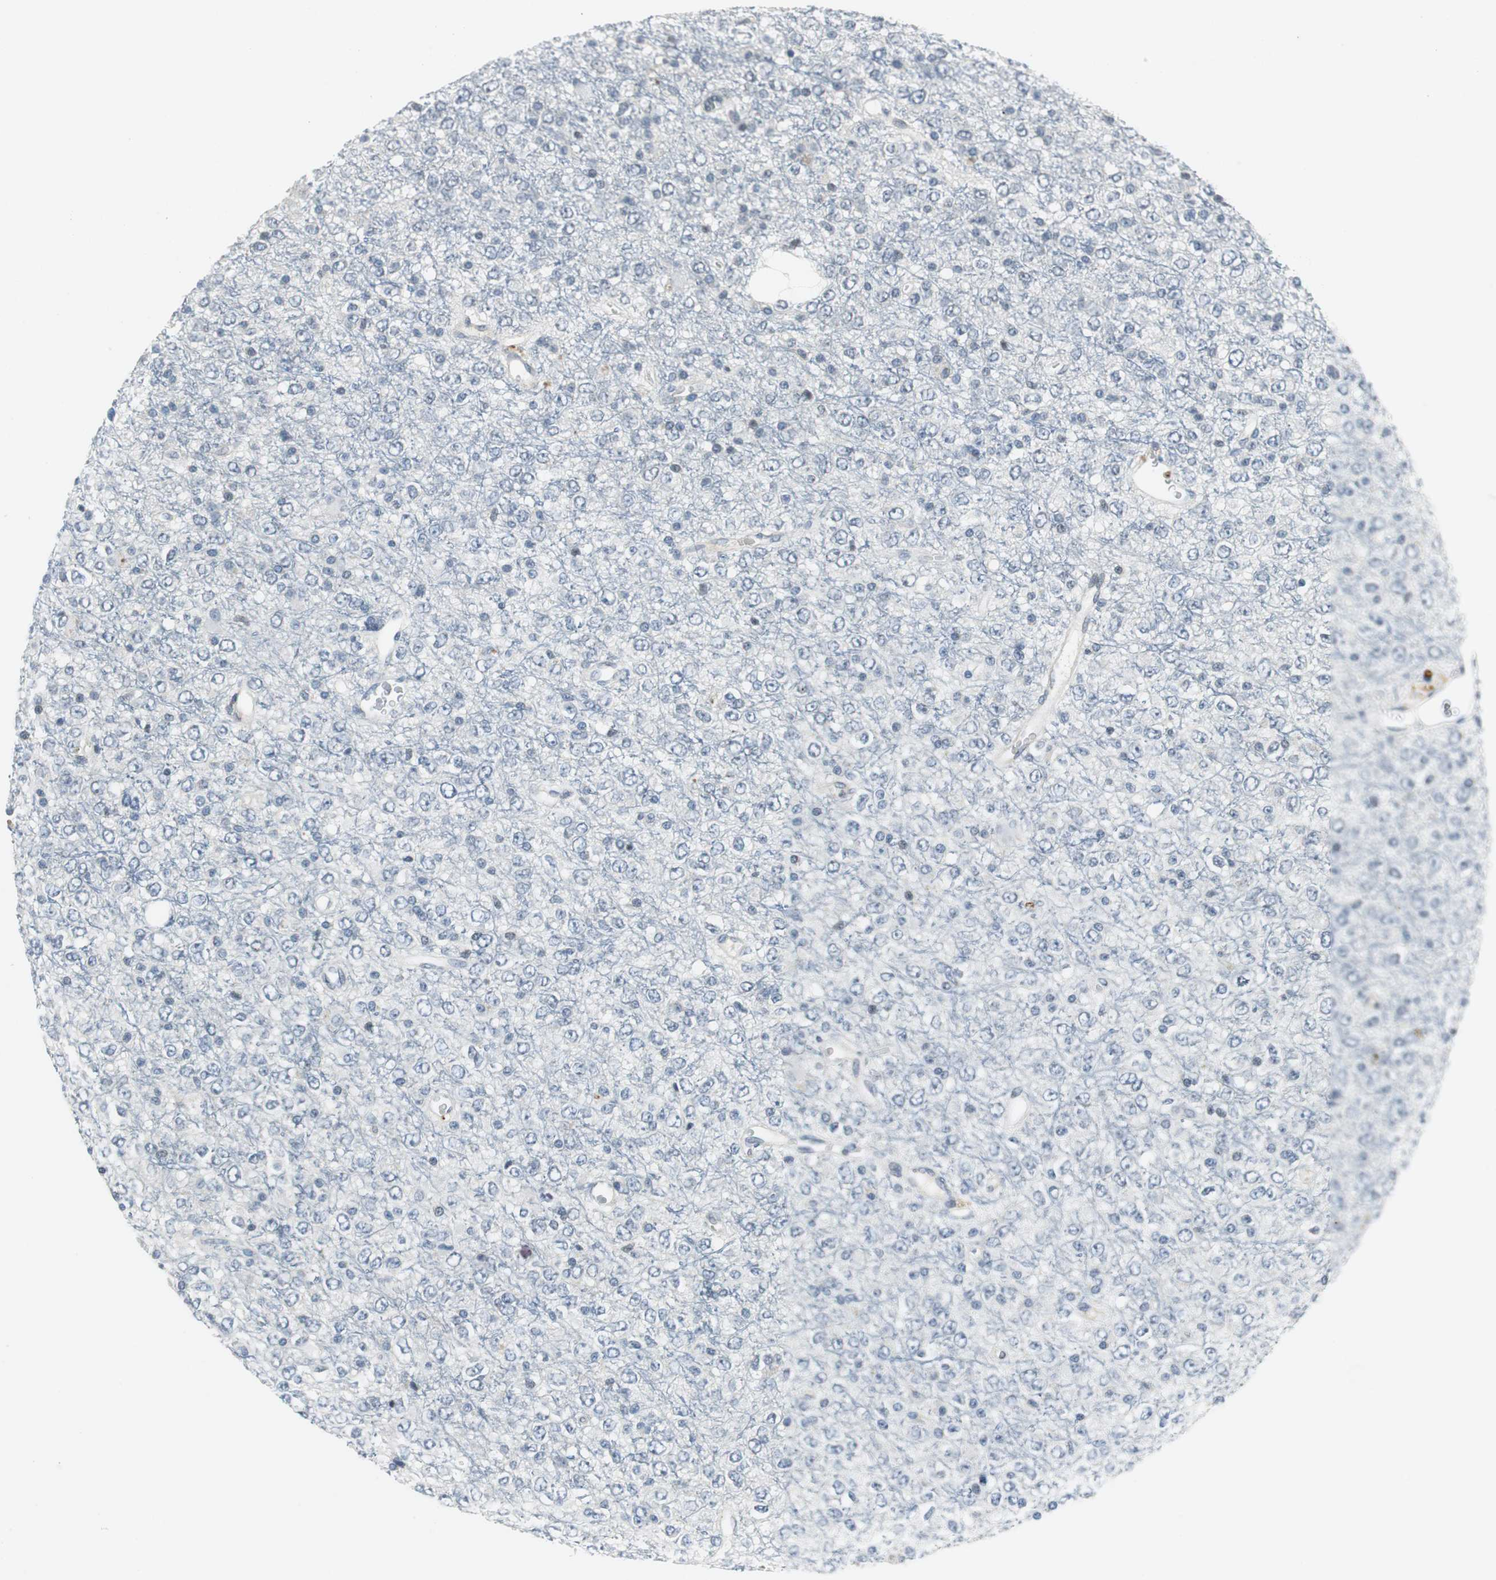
{"staining": {"intensity": "weak", "quantity": "<25%", "location": "nuclear"}, "tissue": "glioma", "cell_type": "Tumor cells", "image_type": "cancer", "snomed": [{"axis": "morphology", "description": "Glioma, malignant, High grade"}, {"axis": "topography", "description": "pancreas cauda"}], "caption": "Immunohistochemical staining of human high-grade glioma (malignant) demonstrates no significant positivity in tumor cells.", "gene": "ORM1", "patient": {"sex": "male", "age": 60}}